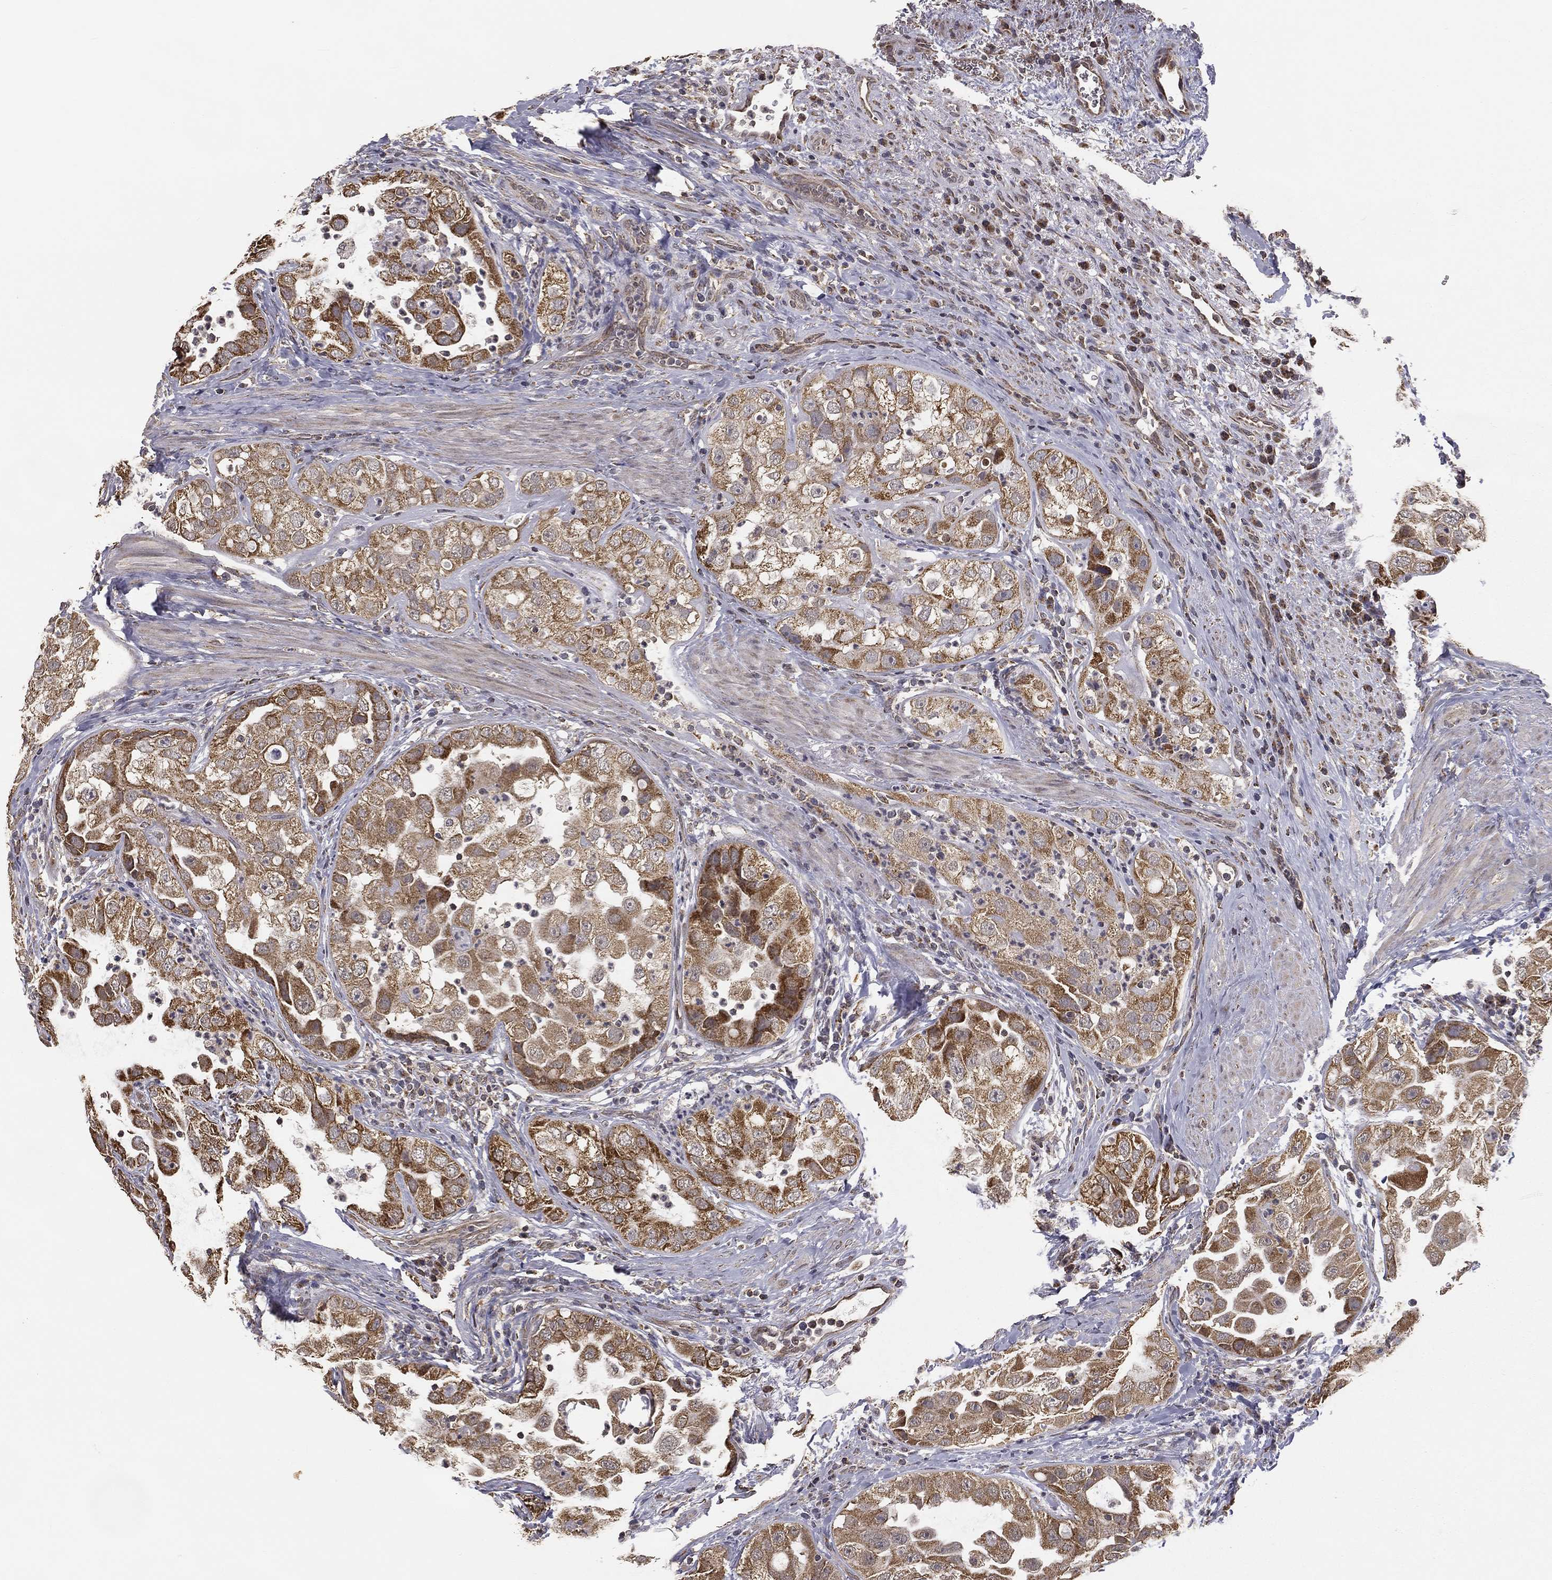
{"staining": {"intensity": "moderate", "quantity": ">75%", "location": "cytoplasmic/membranous"}, "tissue": "urothelial cancer", "cell_type": "Tumor cells", "image_type": "cancer", "snomed": [{"axis": "morphology", "description": "Urothelial carcinoma, High grade"}, {"axis": "topography", "description": "Urinary bladder"}], "caption": "Urothelial cancer stained for a protein (brown) shows moderate cytoplasmic/membranous positive positivity in approximately >75% of tumor cells.", "gene": "MRPL46", "patient": {"sex": "female", "age": 41}}